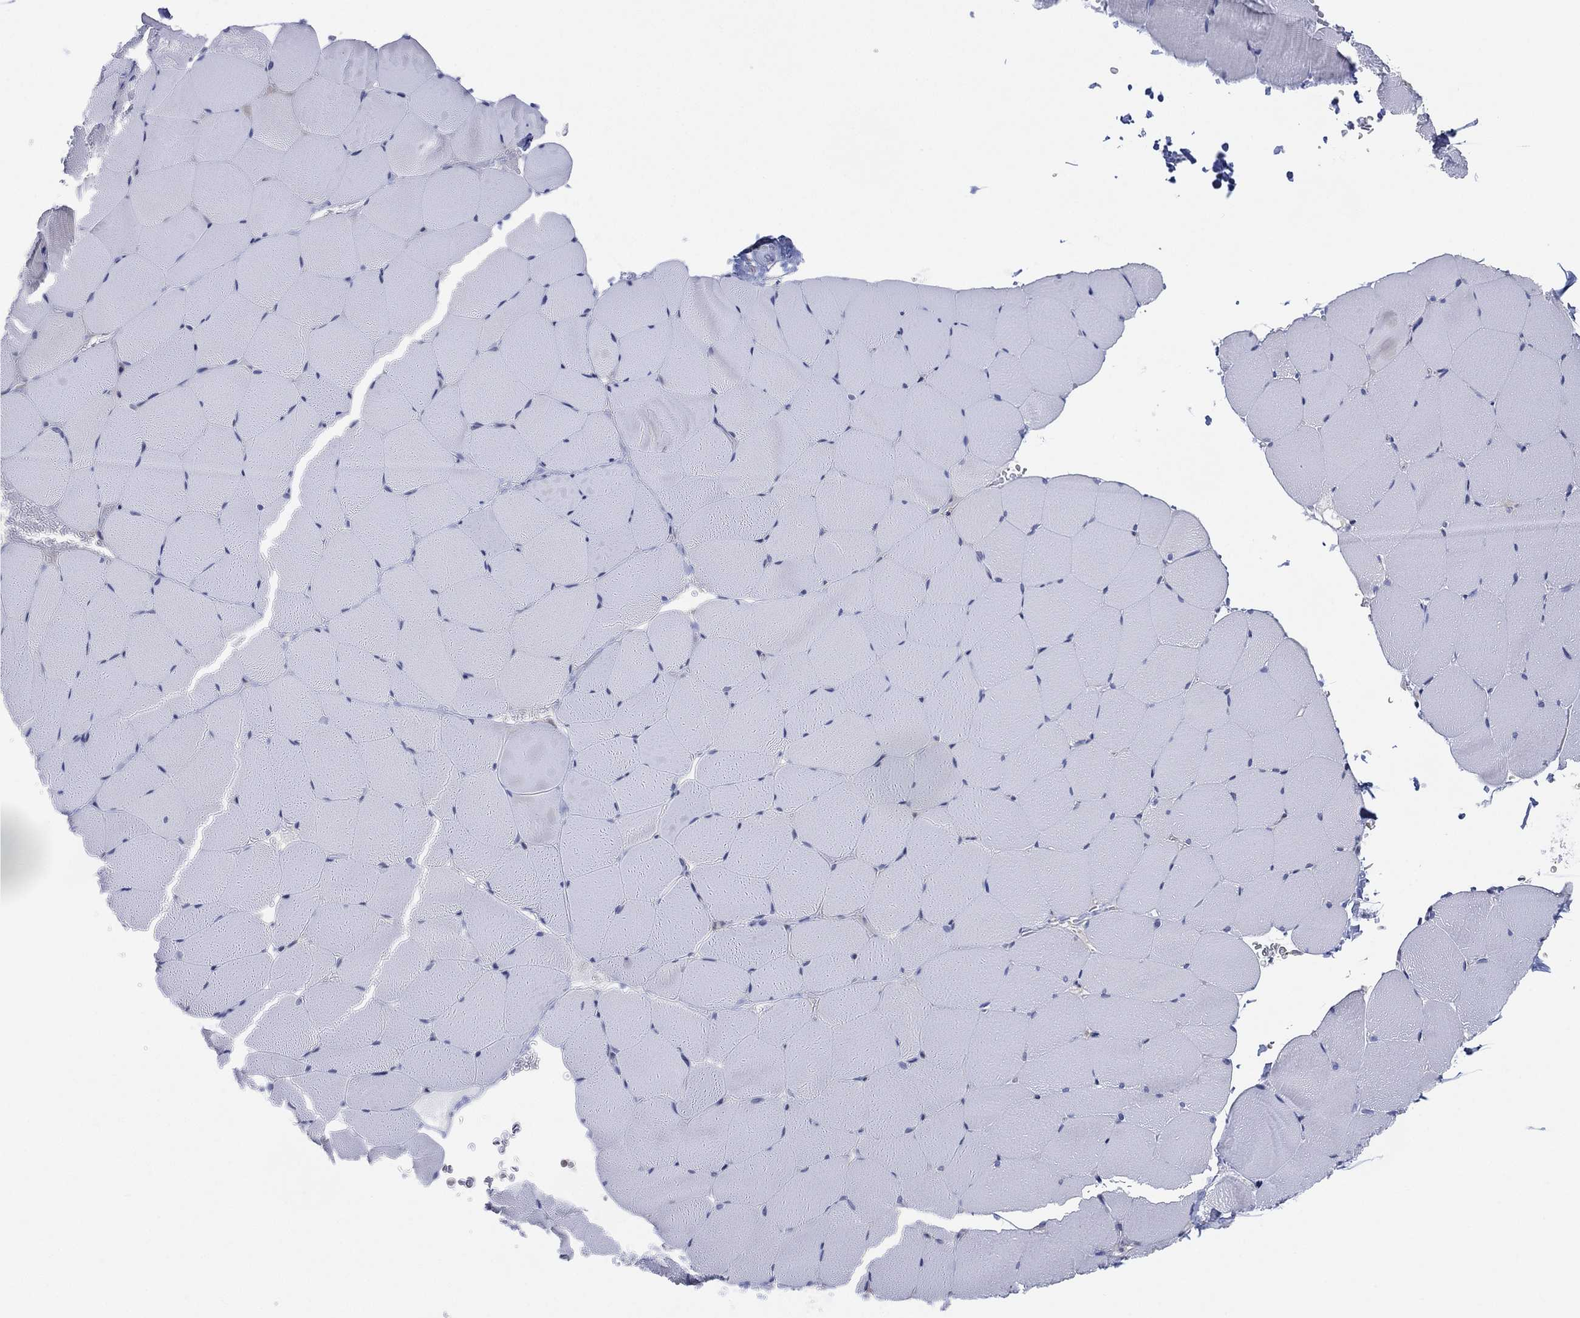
{"staining": {"intensity": "negative", "quantity": "none", "location": "none"}, "tissue": "skeletal muscle", "cell_type": "Myocytes", "image_type": "normal", "snomed": [{"axis": "morphology", "description": "Normal tissue, NOS"}, {"axis": "topography", "description": "Skeletal muscle"}], "caption": "IHC of unremarkable human skeletal muscle reveals no expression in myocytes. (Stains: DAB (3,3'-diaminobenzidine) immunohistochemistry with hematoxylin counter stain, Microscopy: brightfield microscopy at high magnification).", "gene": "CFTR", "patient": {"sex": "female", "age": 37}}